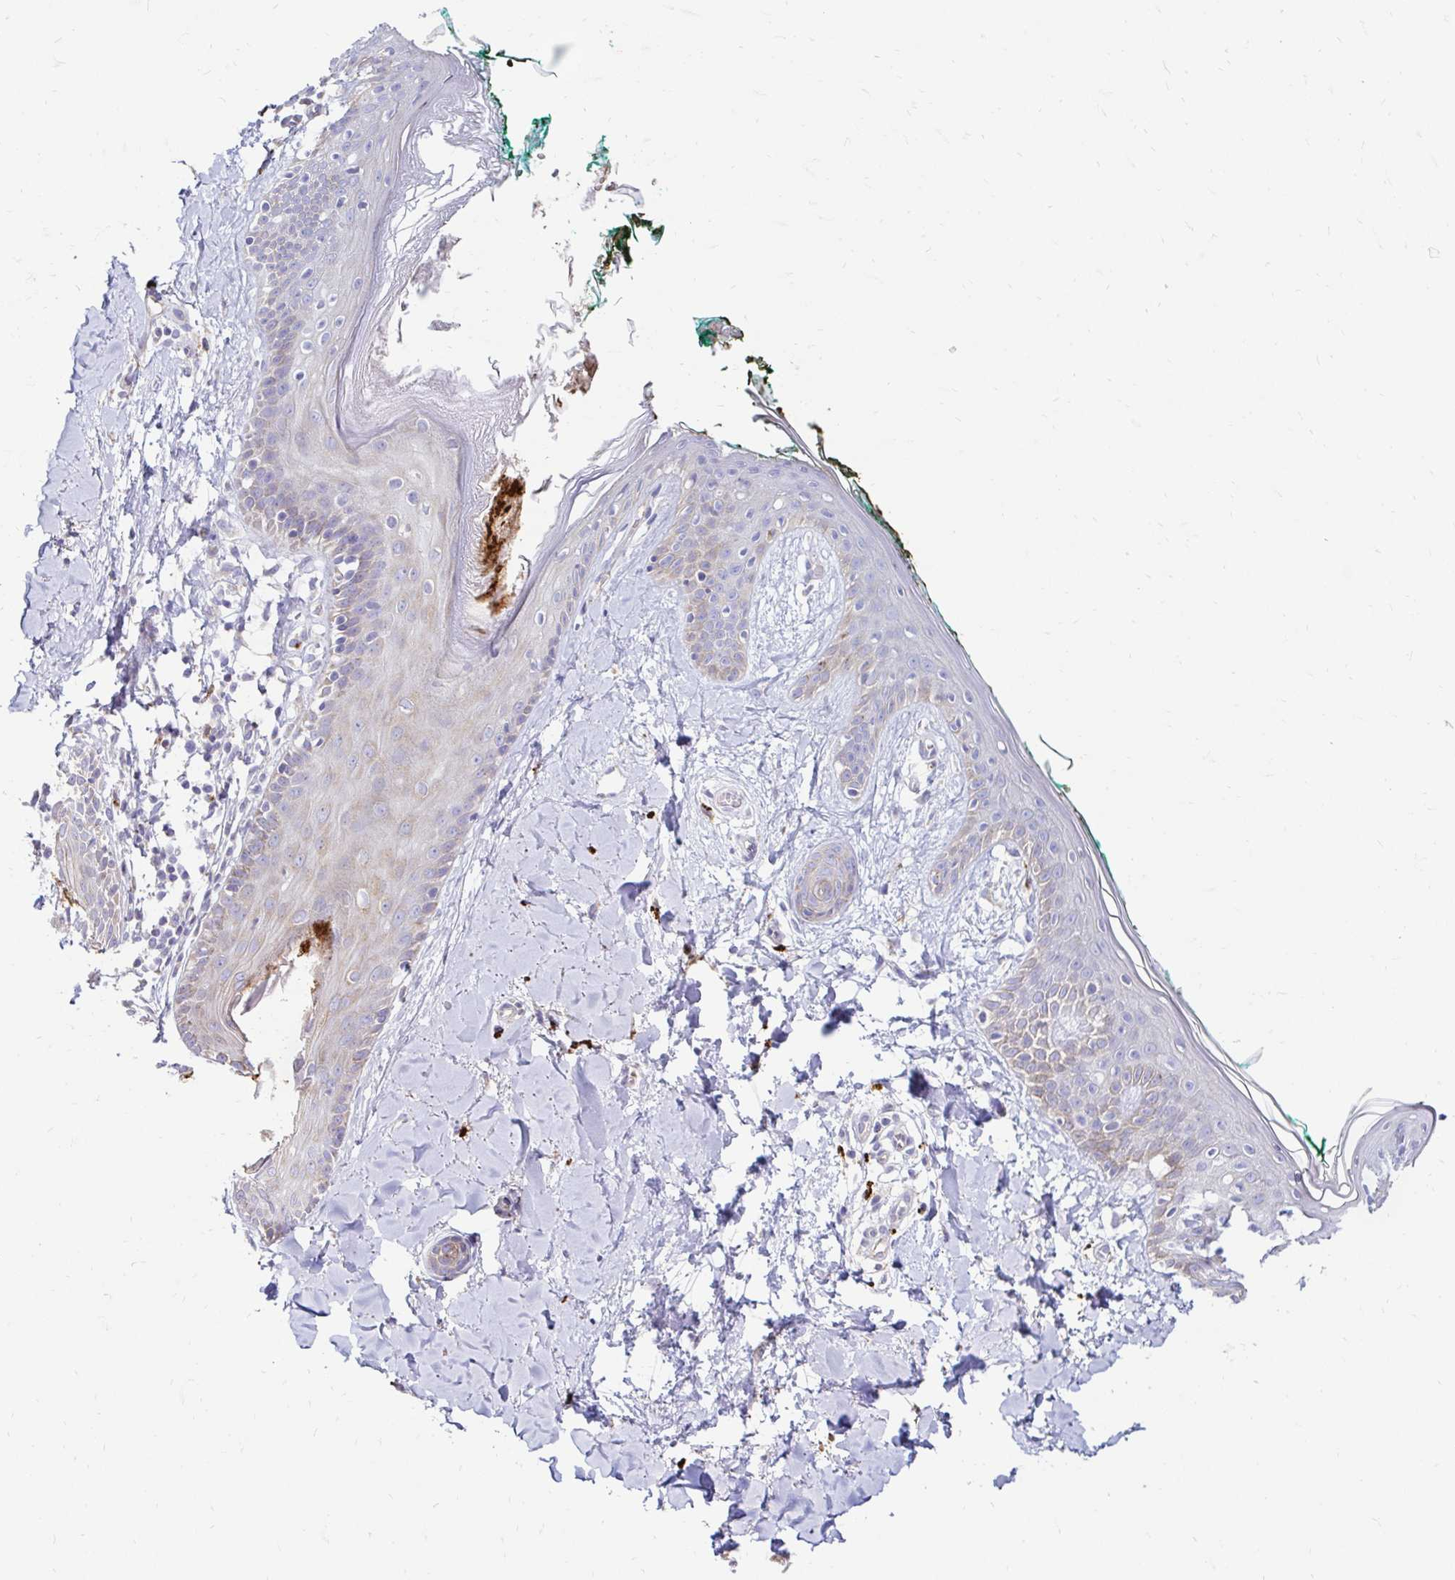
{"staining": {"intensity": "negative", "quantity": "none", "location": "none"}, "tissue": "skin", "cell_type": "Fibroblasts", "image_type": "normal", "snomed": [{"axis": "morphology", "description": "Normal tissue, NOS"}, {"axis": "topography", "description": "Skin"}], "caption": "The micrograph demonstrates no staining of fibroblasts in benign skin.", "gene": "FUCA1", "patient": {"sex": "female", "age": 34}}